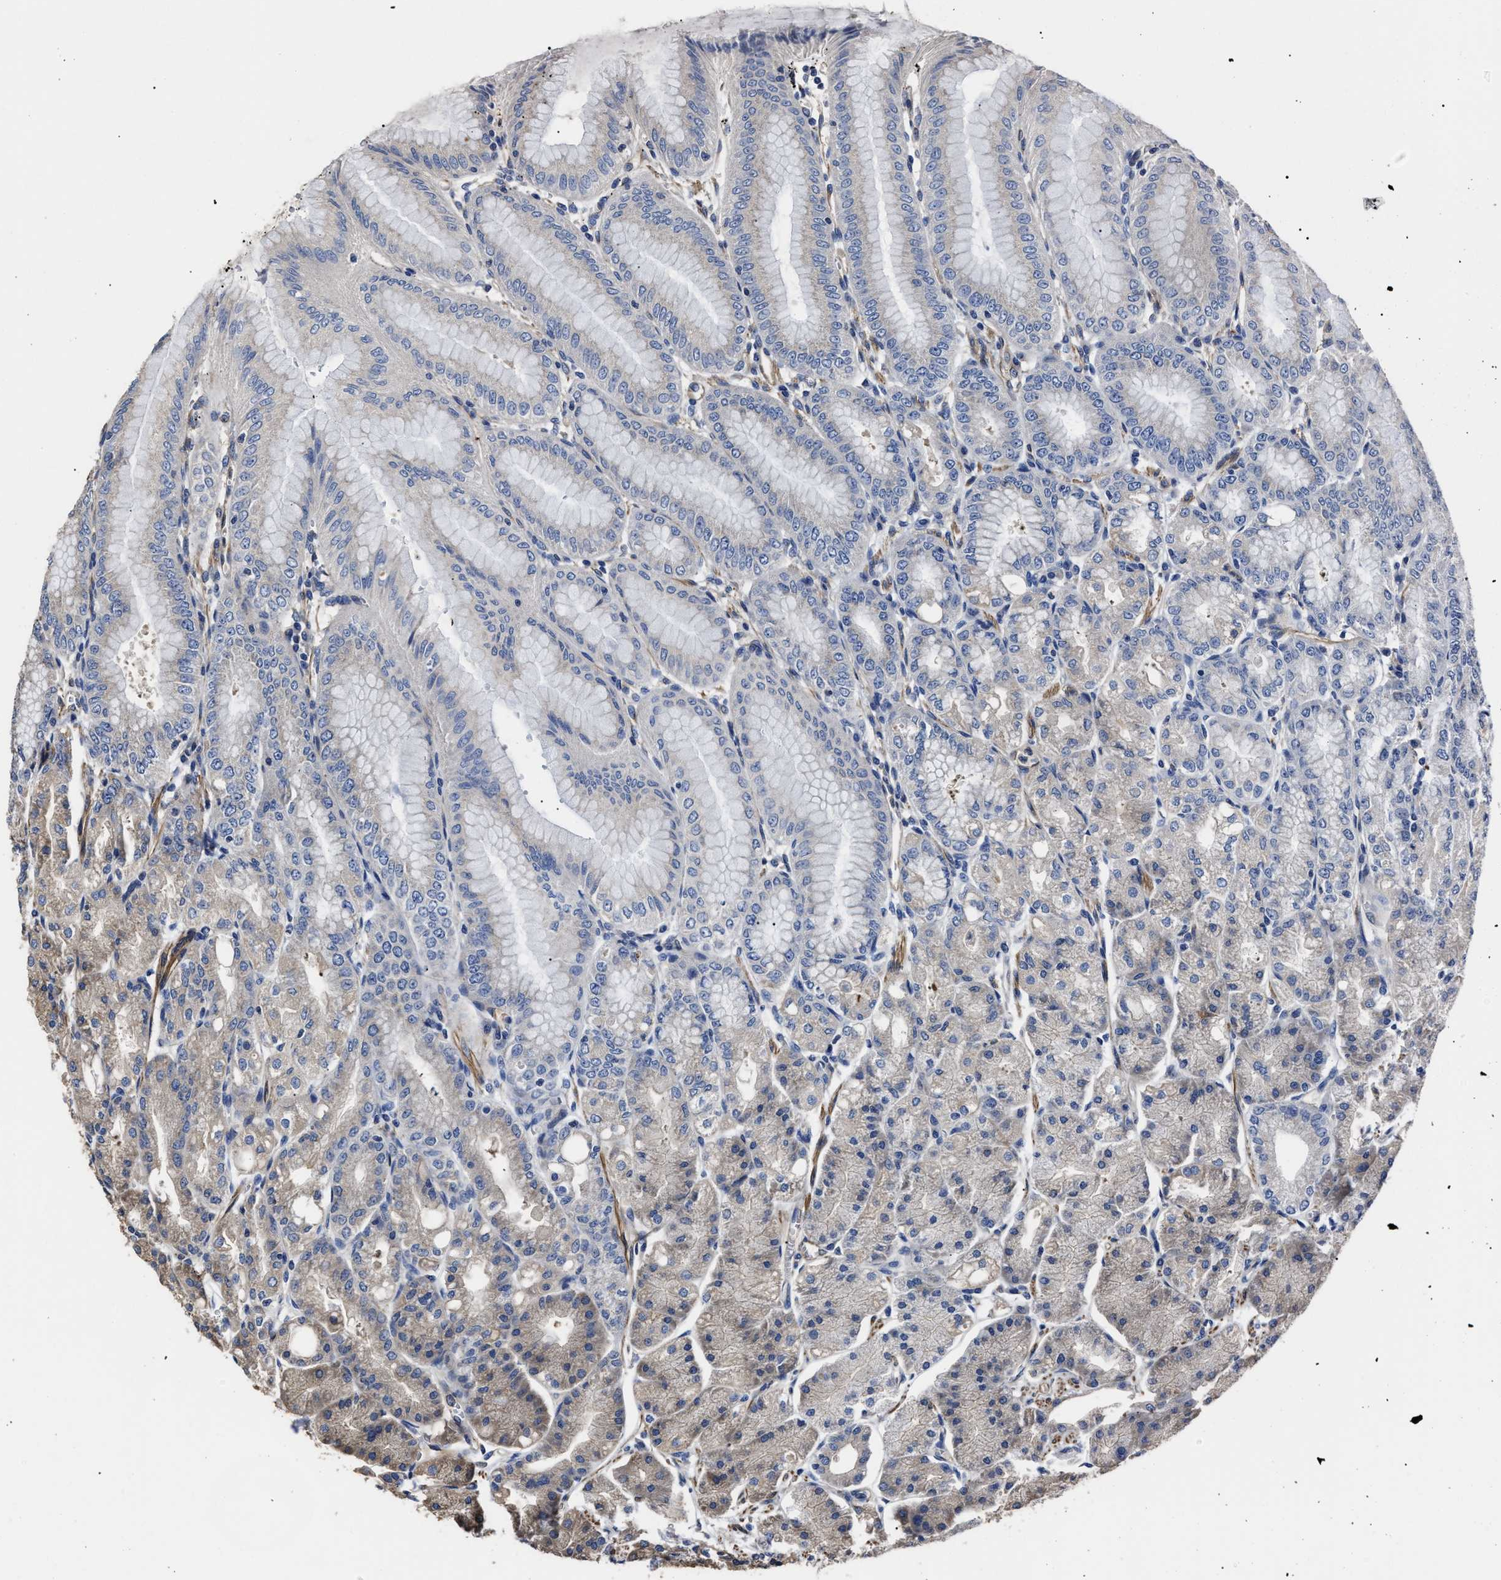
{"staining": {"intensity": "moderate", "quantity": "<25%", "location": "cytoplasmic/membranous"}, "tissue": "stomach", "cell_type": "Glandular cells", "image_type": "normal", "snomed": [{"axis": "morphology", "description": "Normal tissue, NOS"}, {"axis": "topography", "description": "Stomach, lower"}], "caption": "Protein analysis of benign stomach shows moderate cytoplasmic/membranous expression in approximately <25% of glandular cells.", "gene": "TSPAN33", "patient": {"sex": "male", "age": 71}}